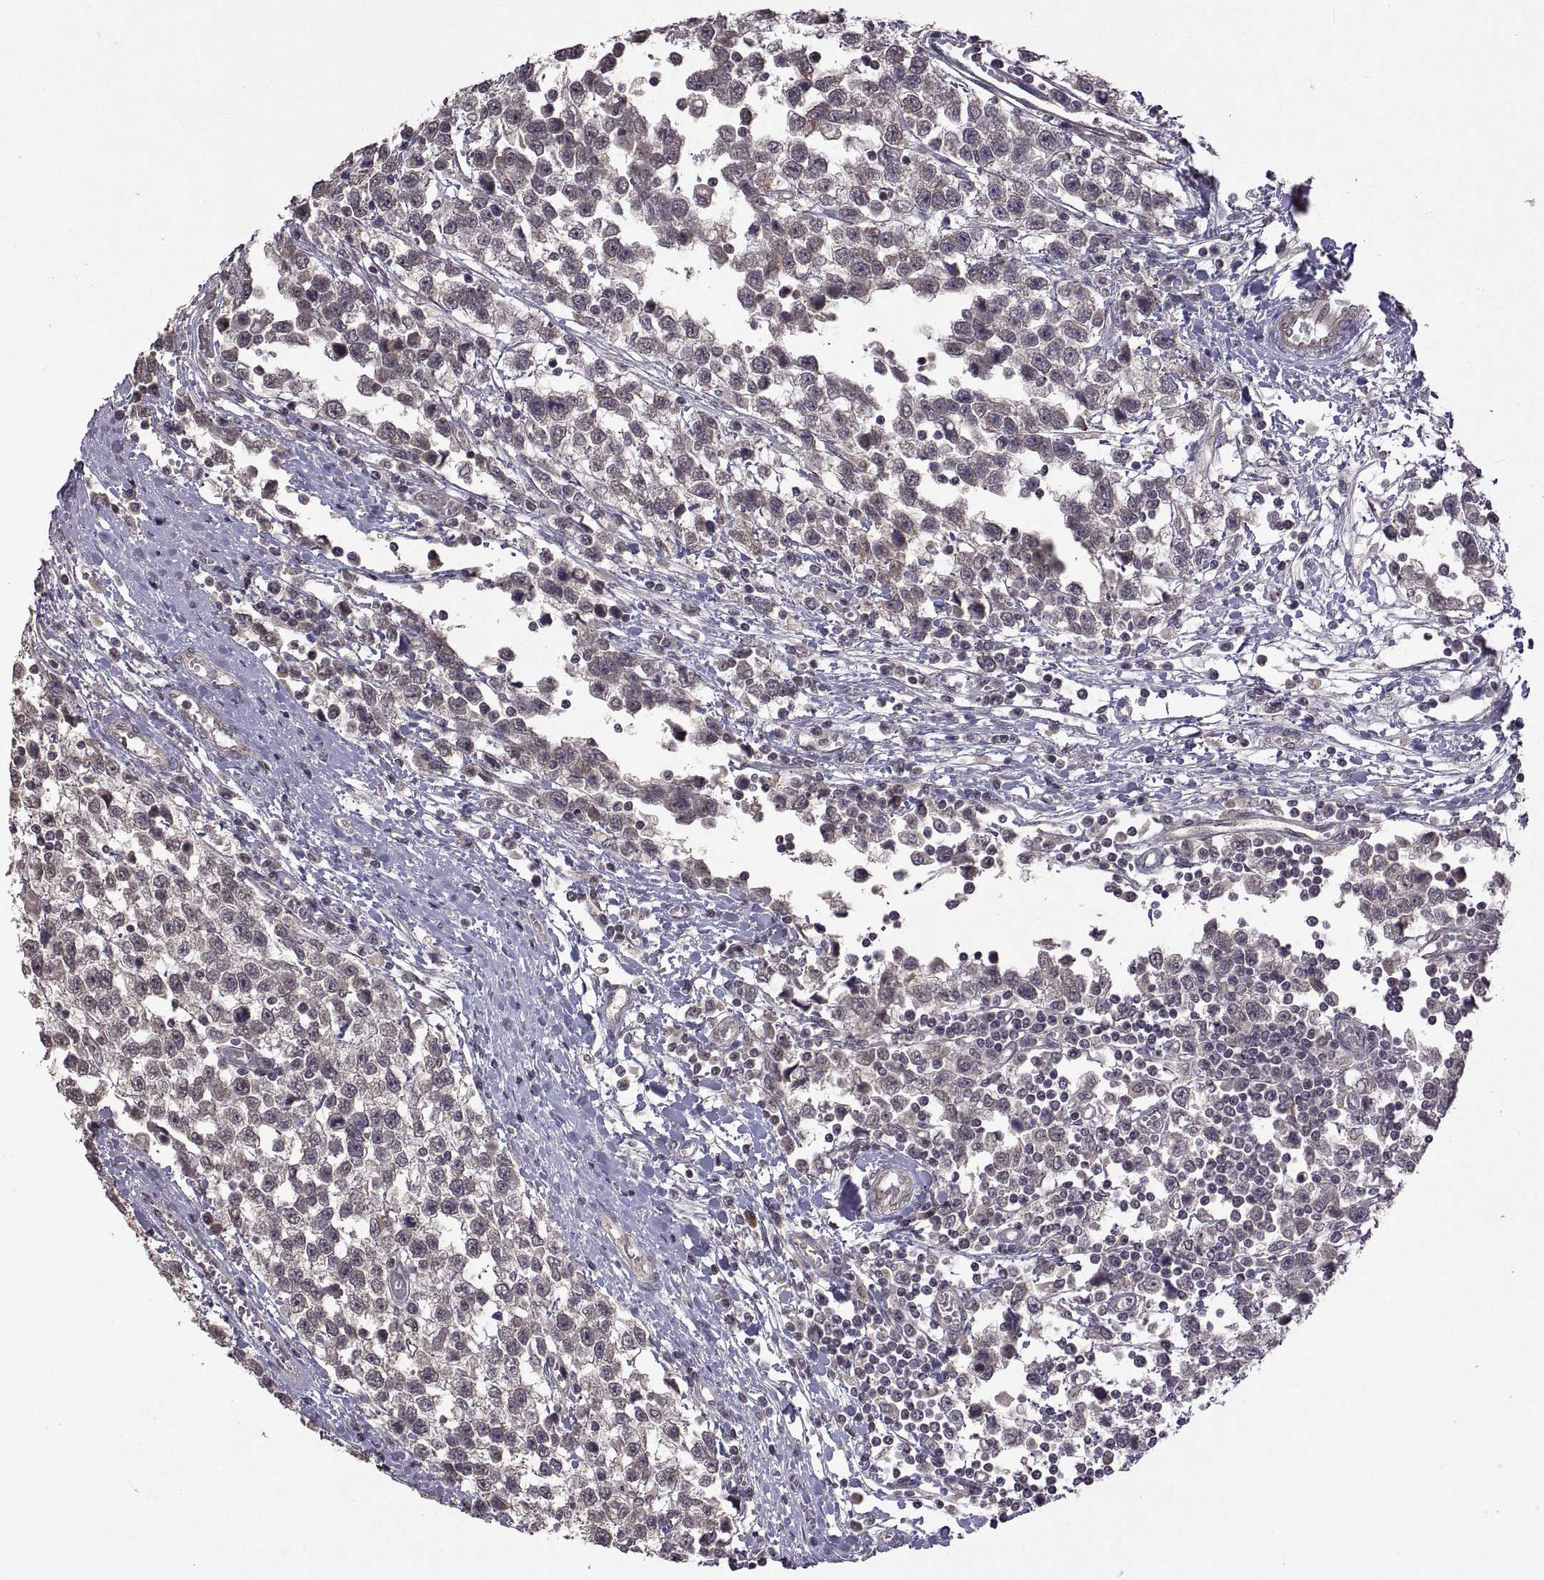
{"staining": {"intensity": "negative", "quantity": "none", "location": "none"}, "tissue": "testis cancer", "cell_type": "Tumor cells", "image_type": "cancer", "snomed": [{"axis": "morphology", "description": "Seminoma, NOS"}, {"axis": "topography", "description": "Testis"}], "caption": "This is an immunohistochemistry image of testis cancer (seminoma). There is no positivity in tumor cells.", "gene": "LAMA1", "patient": {"sex": "male", "age": 34}}